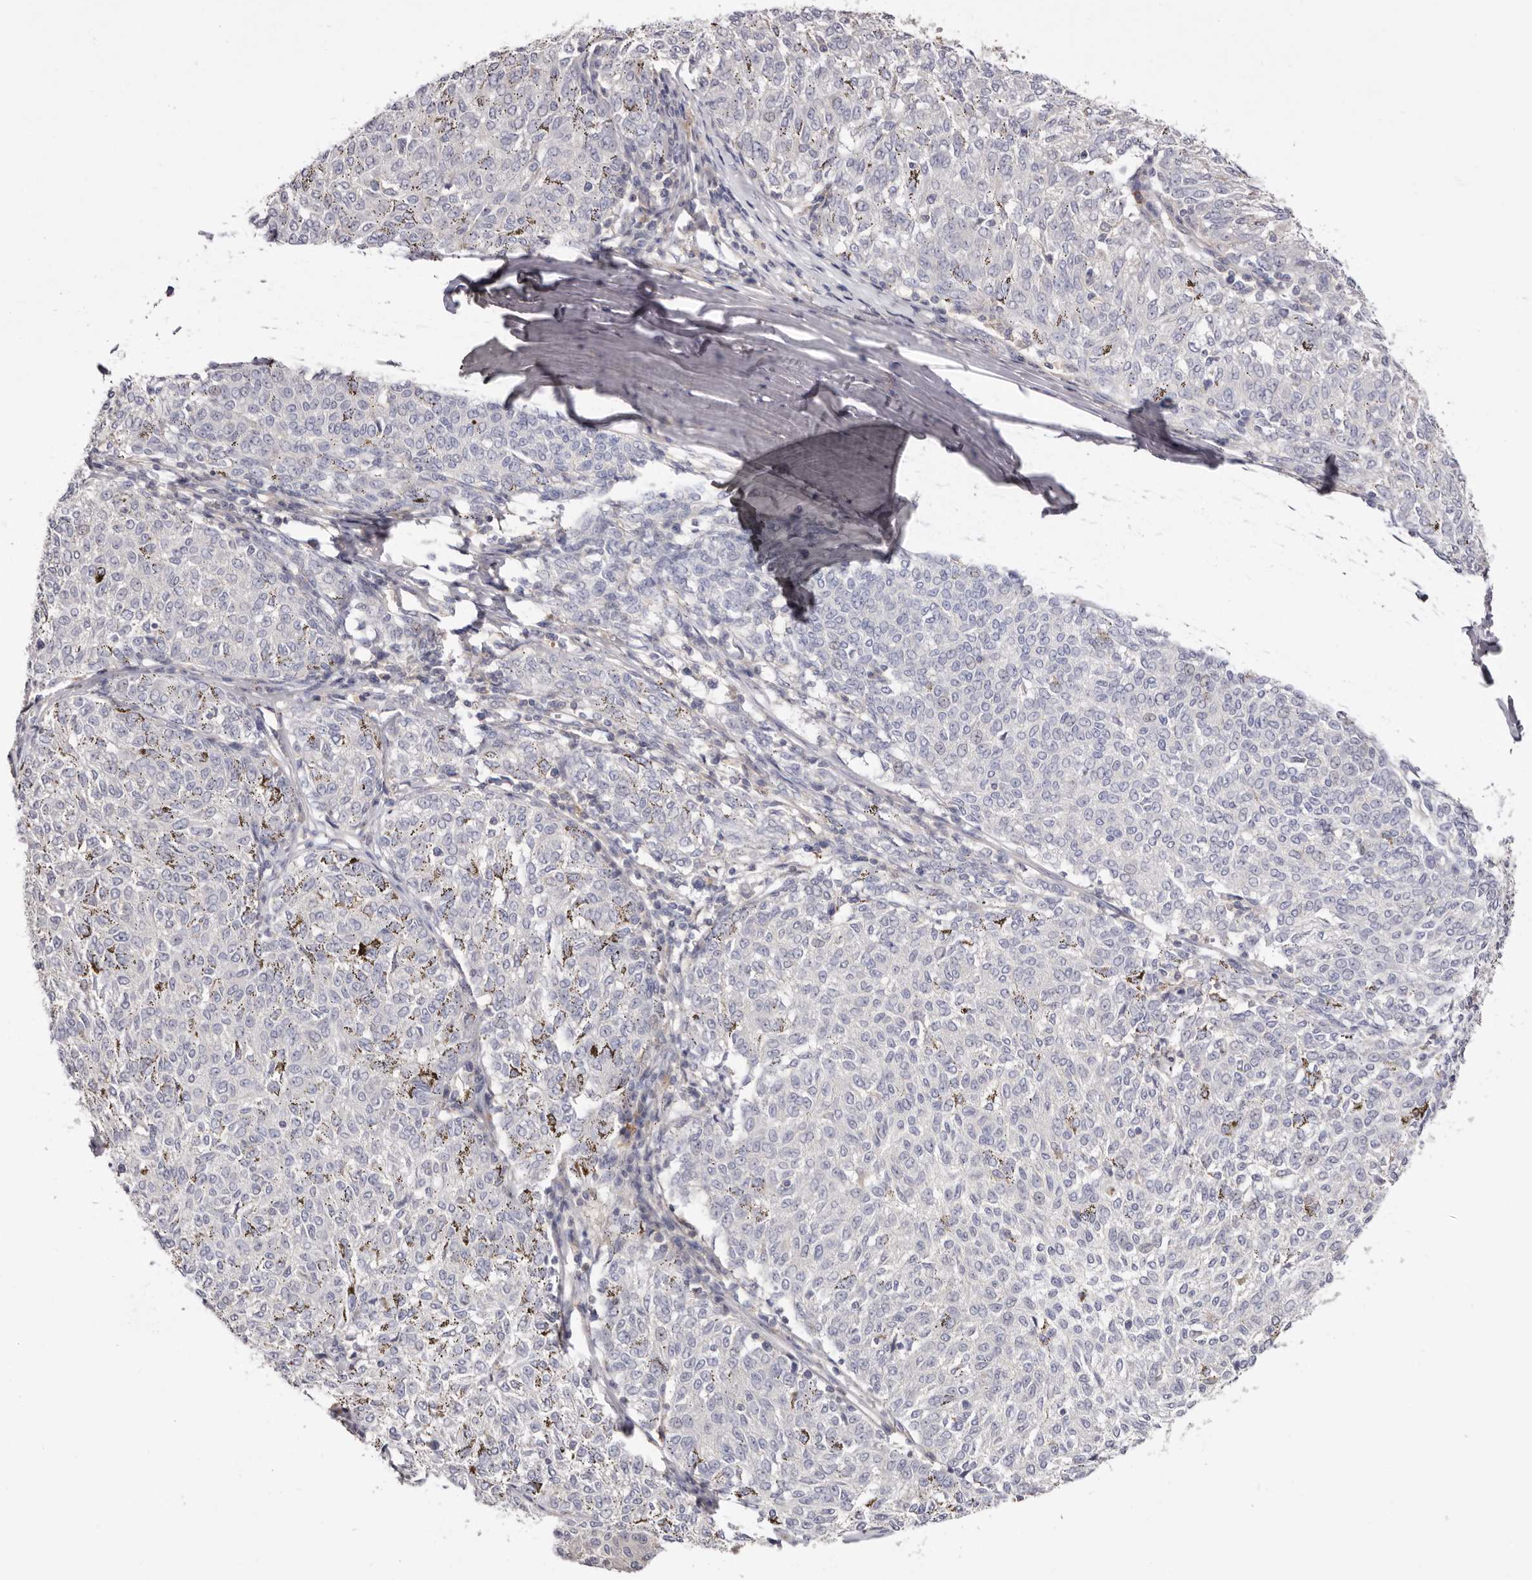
{"staining": {"intensity": "negative", "quantity": "none", "location": "none"}, "tissue": "melanoma", "cell_type": "Tumor cells", "image_type": "cancer", "snomed": [{"axis": "morphology", "description": "Malignant melanoma, NOS"}, {"axis": "topography", "description": "Skin"}], "caption": "Protein analysis of malignant melanoma demonstrates no significant staining in tumor cells.", "gene": "S1PR5", "patient": {"sex": "female", "age": 72}}